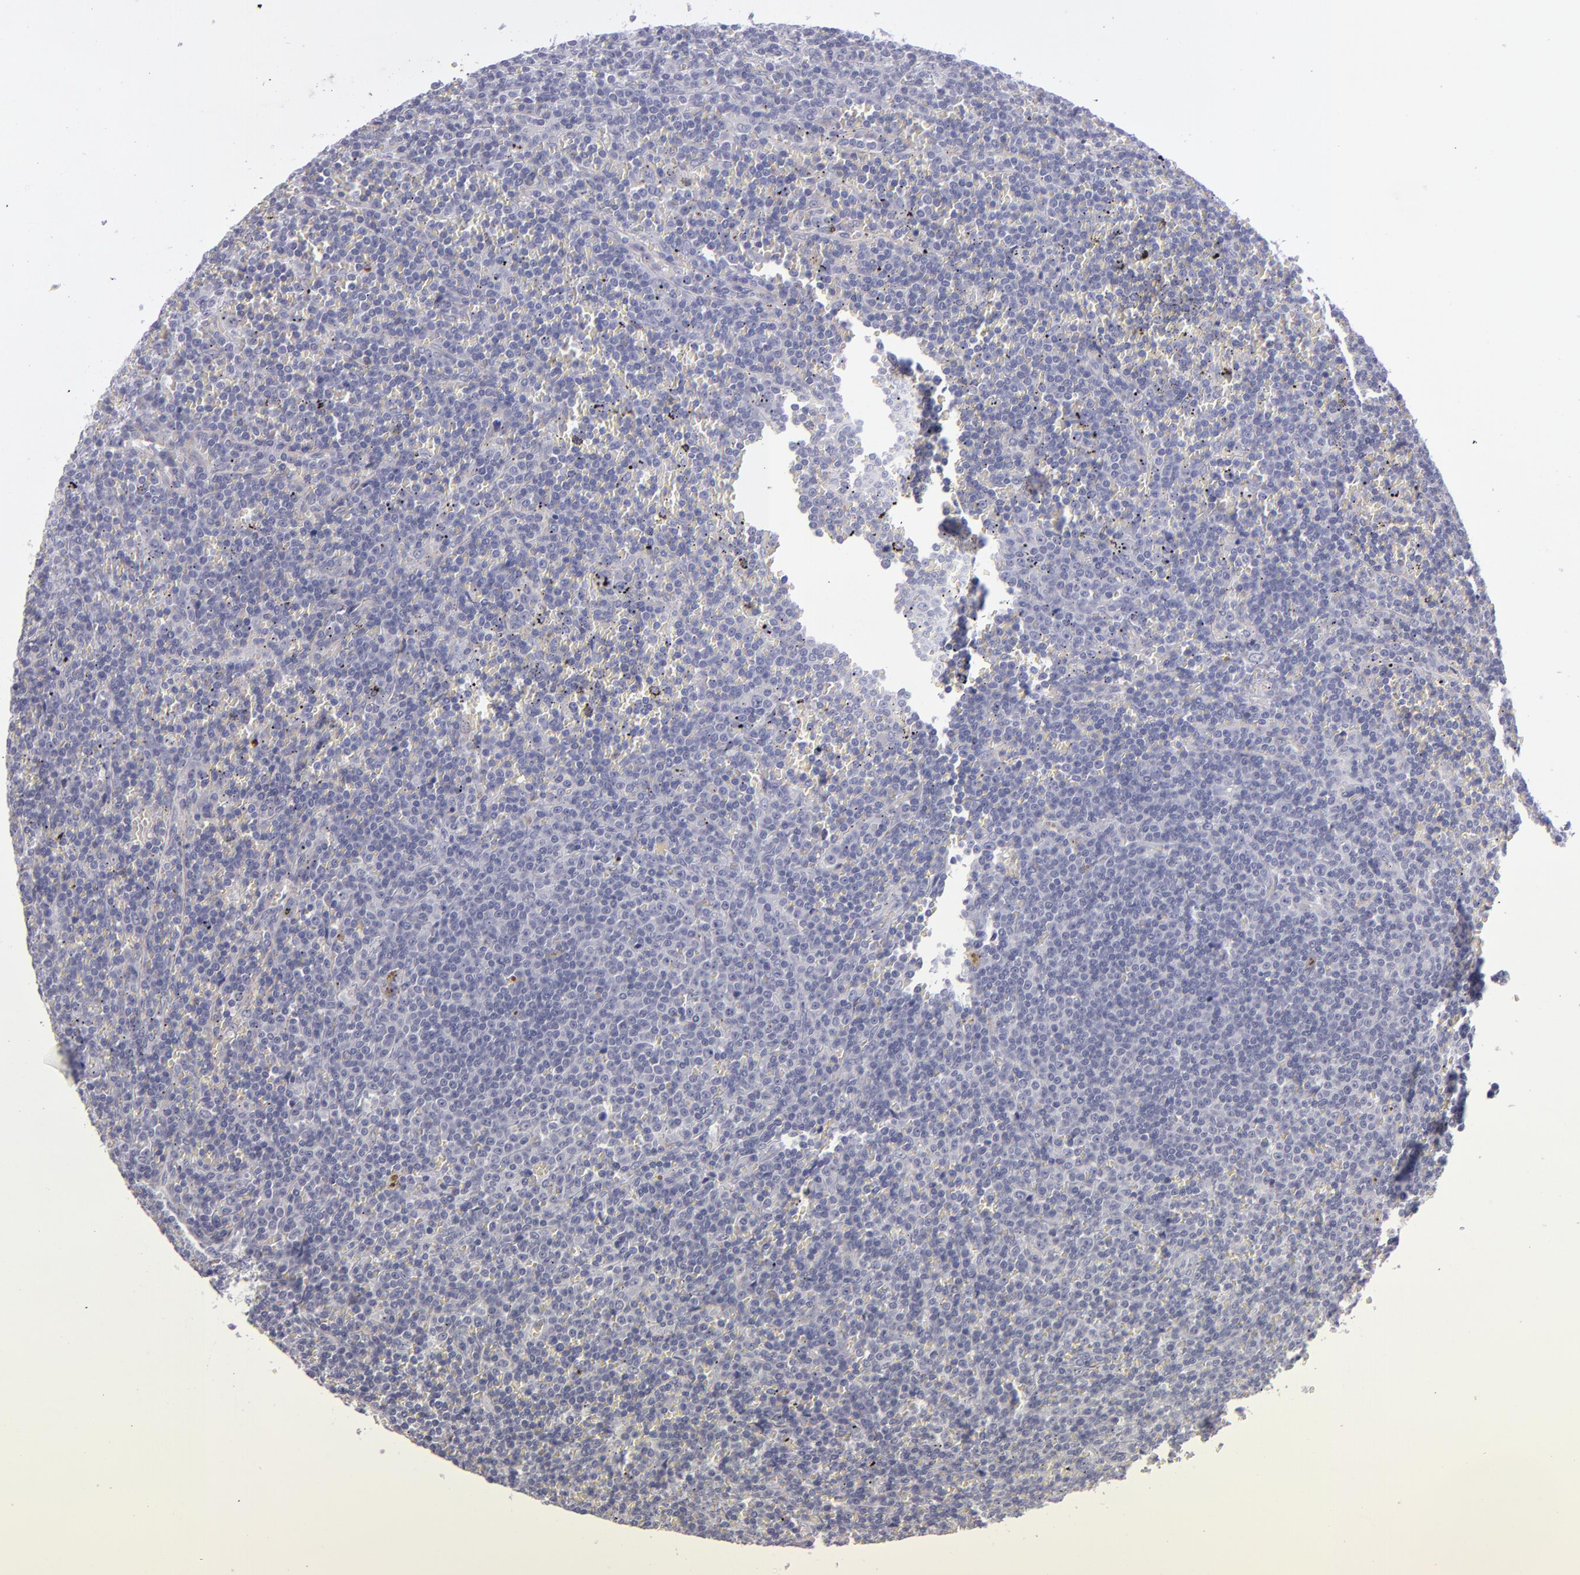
{"staining": {"intensity": "negative", "quantity": "none", "location": "none"}, "tissue": "lymphoma", "cell_type": "Tumor cells", "image_type": "cancer", "snomed": [{"axis": "morphology", "description": "Malignant lymphoma, non-Hodgkin's type, Low grade"}, {"axis": "topography", "description": "Spleen"}], "caption": "The image exhibits no staining of tumor cells in lymphoma.", "gene": "ITGB4", "patient": {"sex": "male", "age": 80}}